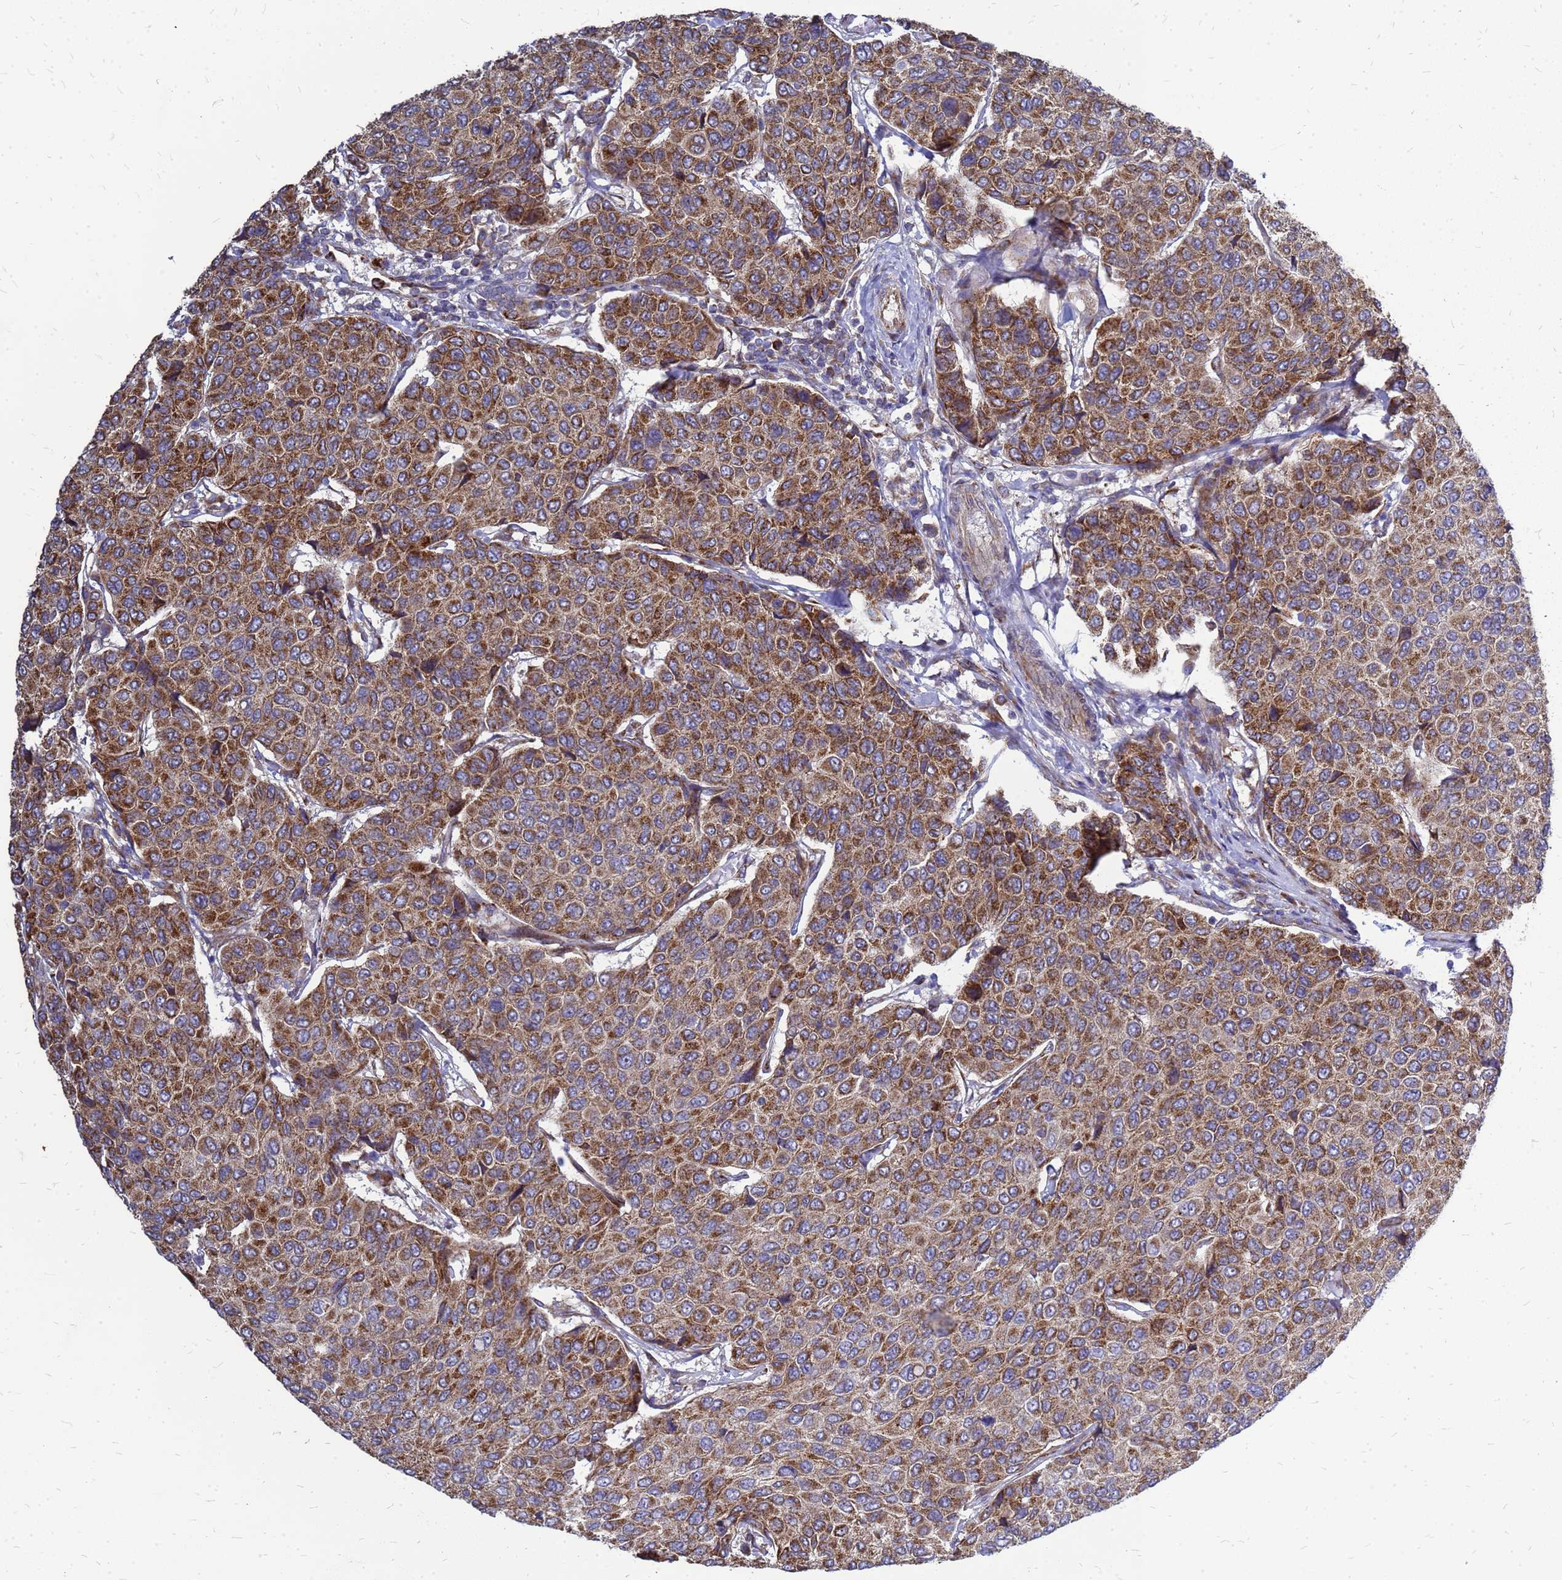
{"staining": {"intensity": "moderate", "quantity": ">75%", "location": "cytoplasmic/membranous"}, "tissue": "breast cancer", "cell_type": "Tumor cells", "image_type": "cancer", "snomed": [{"axis": "morphology", "description": "Duct carcinoma"}, {"axis": "topography", "description": "Breast"}], "caption": "Human intraductal carcinoma (breast) stained with a brown dye reveals moderate cytoplasmic/membranous positive positivity in about >75% of tumor cells.", "gene": "FSTL4", "patient": {"sex": "female", "age": 55}}